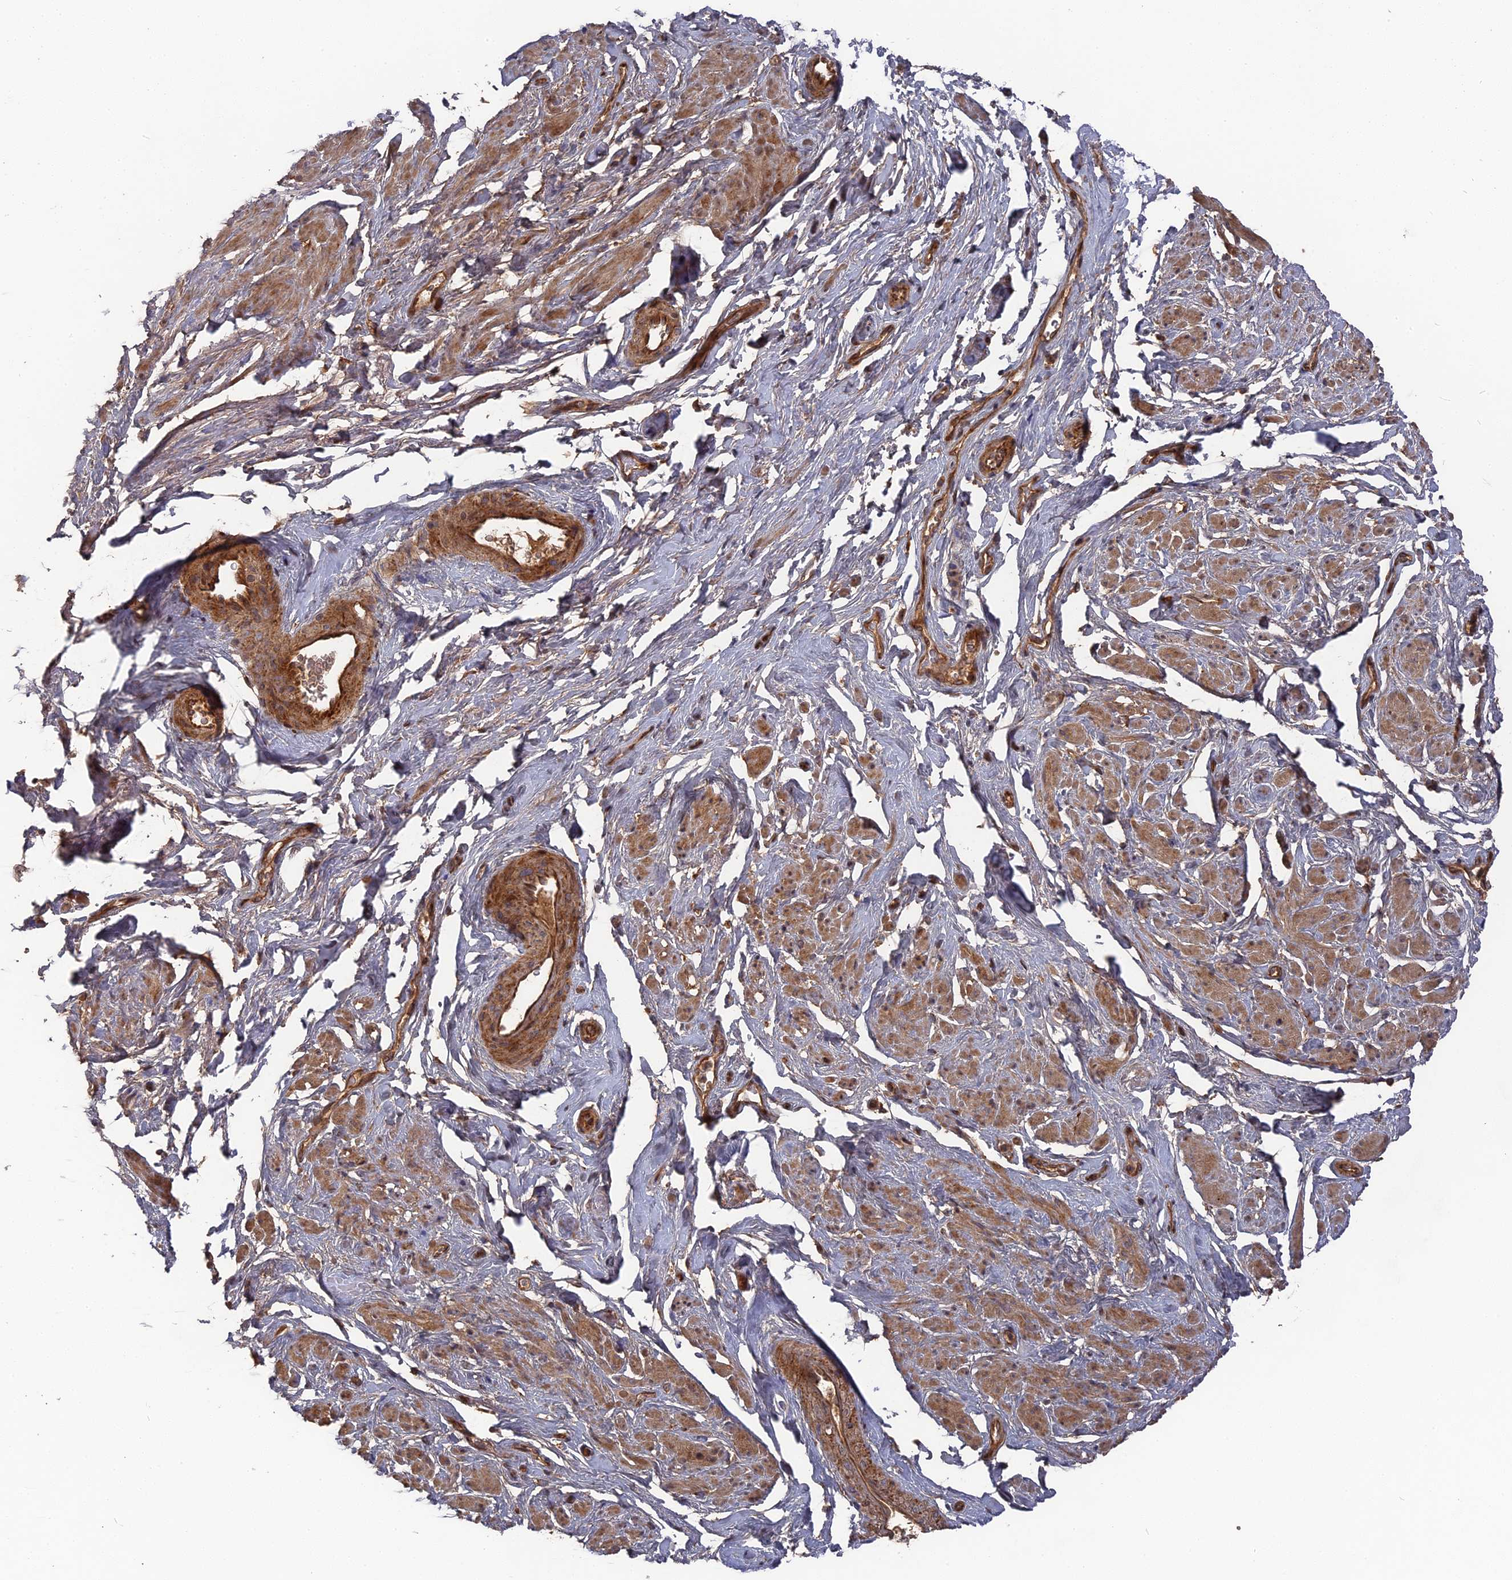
{"staining": {"intensity": "moderate", "quantity": "25%-75%", "location": "cytoplasmic/membranous"}, "tissue": "smooth muscle", "cell_type": "Smooth muscle cells", "image_type": "normal", "snomed": [{"axis": "morphology", "description": "Normal tissue, NOS"}, {"axis": "topography", "description": "Smooth muscle"}, {"axis": "topography", "description": "Peripheral nerve tissue"}], "caption": "Smooth muscle cells reveal medium levels of moderate cytoplasmic/membranous expression in about 25%-75% of cells in benign smooth muscle.", "gene": "DEF8", "patient": {"sex": "male", "age": 69}}